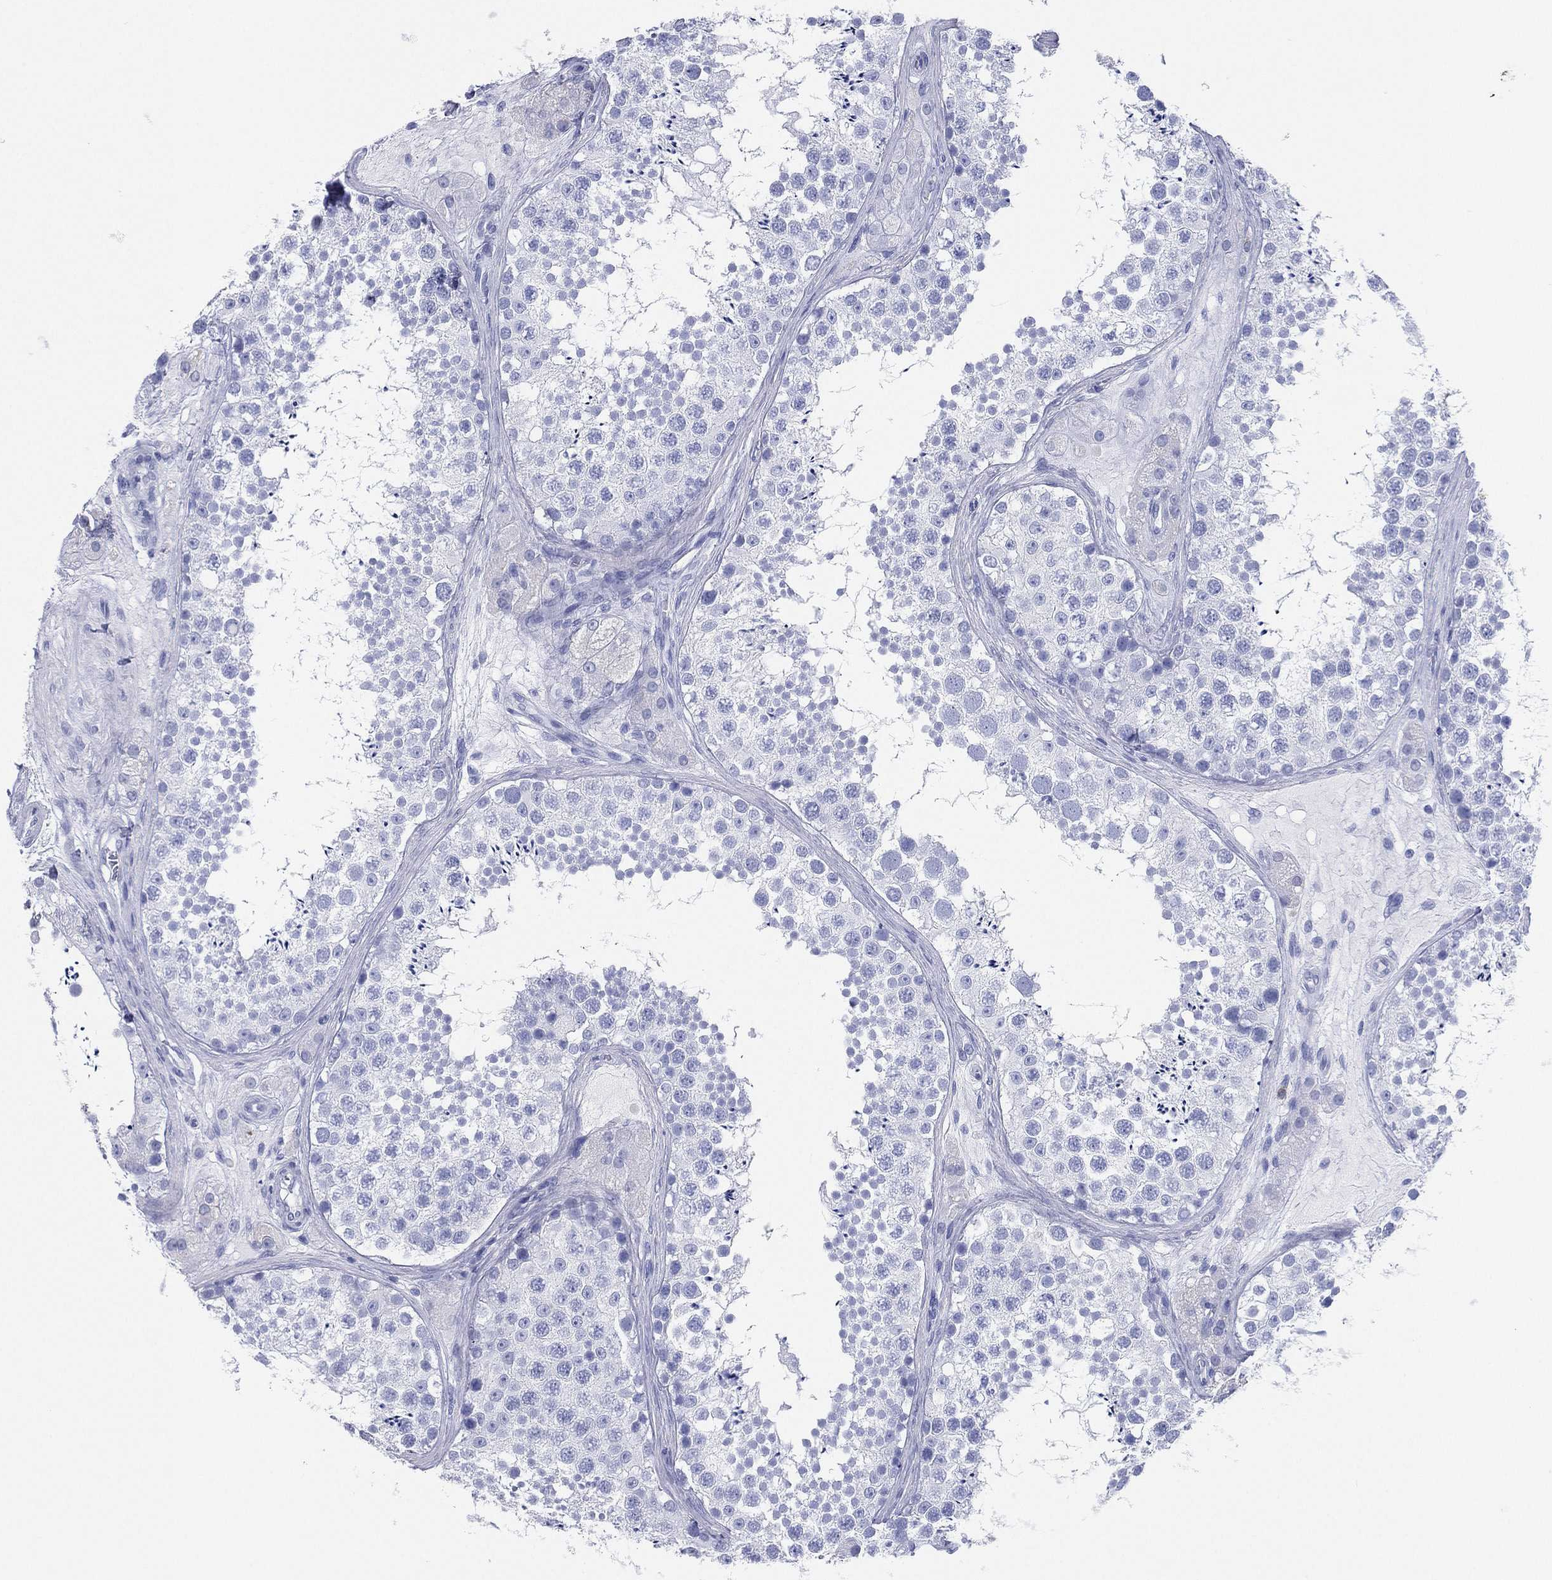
{"staining": {"intensity": "negative", "quantity": "none", "location": "none"}, "tissue": "testis", "cell_type": "Cells in seminiferous ducts", "image_type": "normal", "snomed": [{"axis": "morphology", "description": "Normal tissue, NOS"}, {"axis": "topography", "description": "Testis"}], "caption": "Immunohistochemistry of normal human testis displays no positivity in cells in seminiferous ducts. (DAB IHC visualized using brightfield microscopy, high magnification).", "gene": "CD79A", "patient": {"sex": "male", "age": 41}}